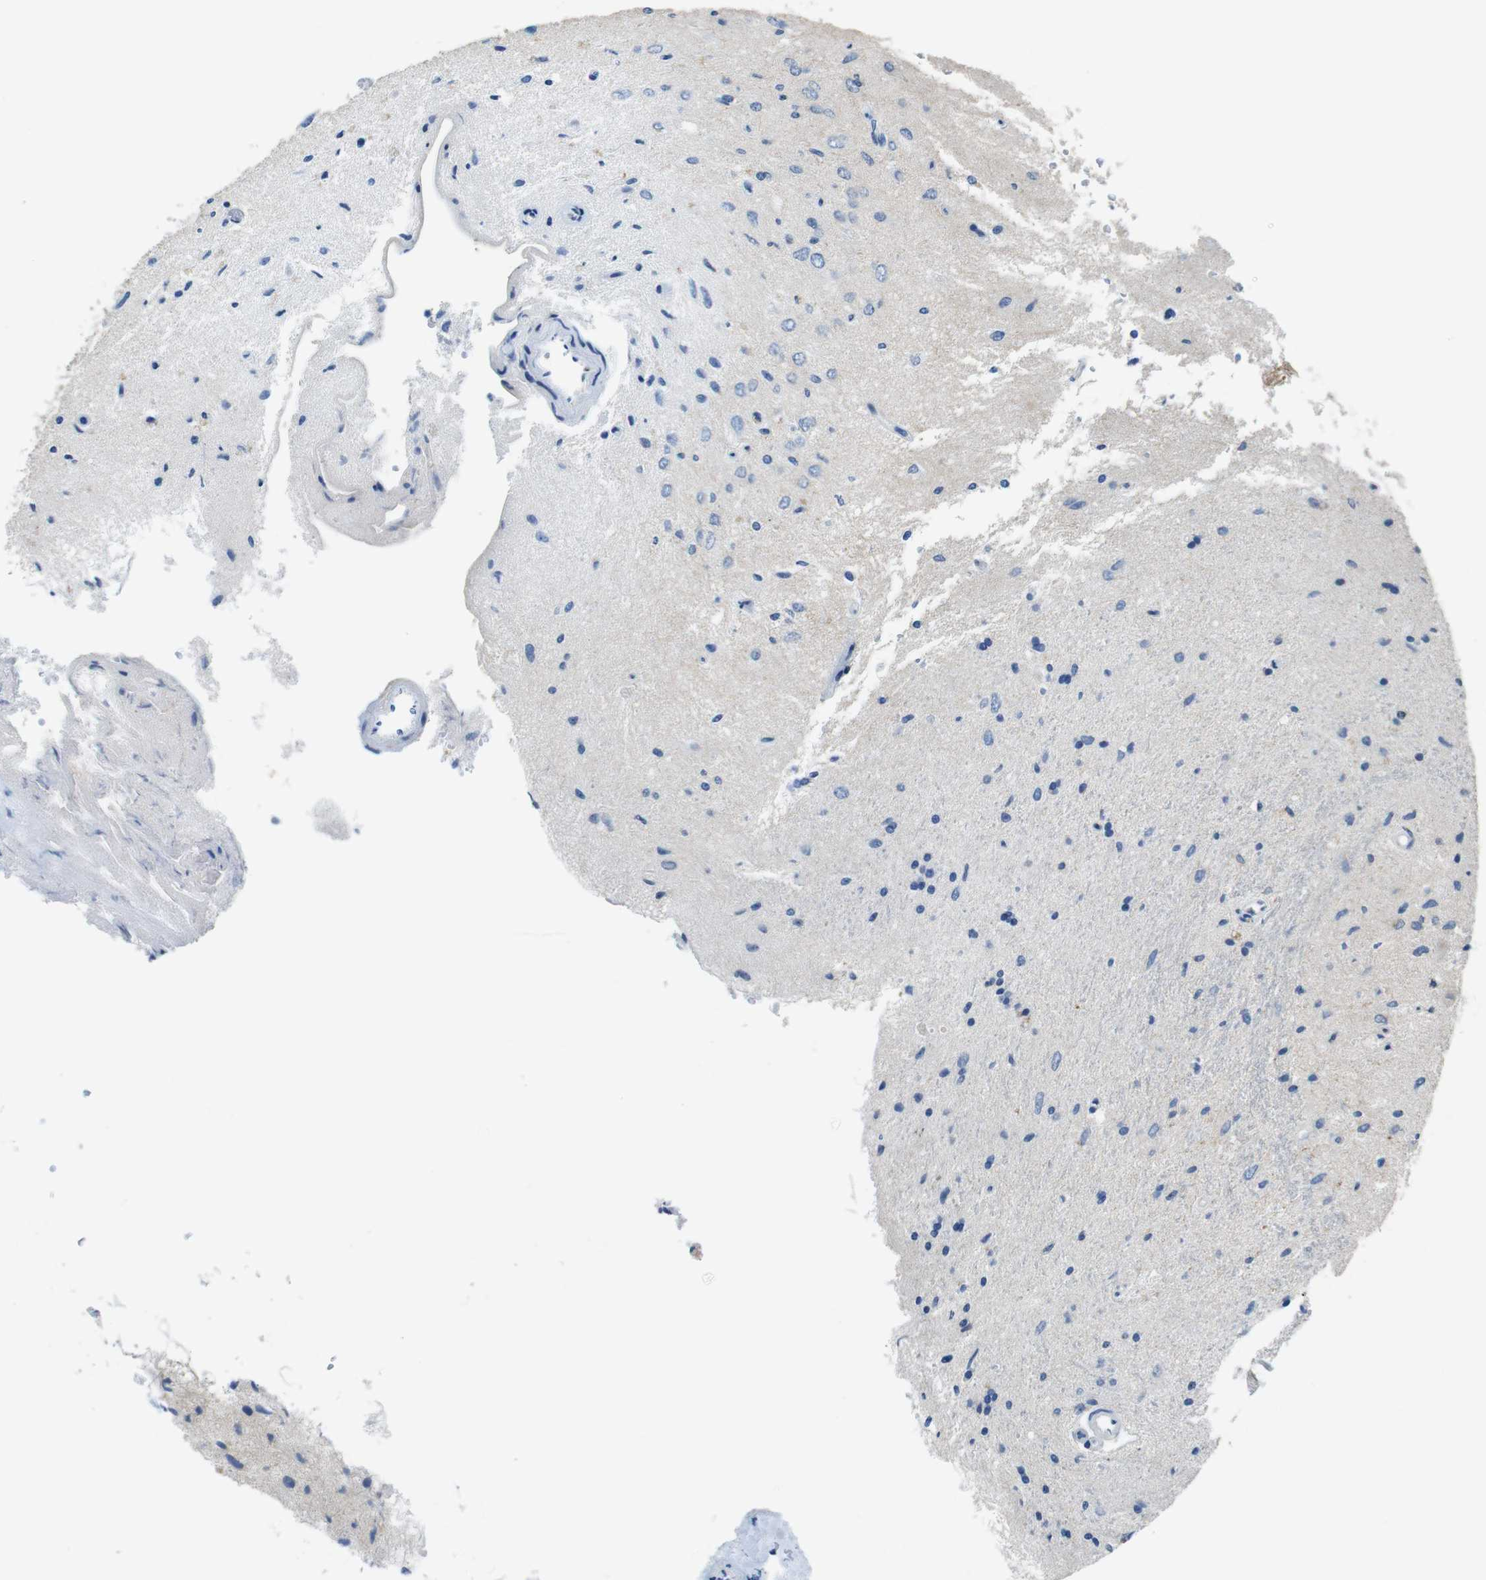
{"staining": {"intensity": "negative", "quantity": "none", "location": "none"}, "tissue": "glioma", "cell_type": "Tumor cells", "image_type": "cancer", "snomed": [{"axis": "morphology", "description": "Glioma, malignant, Low grade"}, {"axis": "topography", "description": "Brain"}], "caption": "DAB (3,3'-diaminobenzidine) immunohistochemical staining of glioma demonstrates no significant staining in tumor cells.", "gene": "TJP3", "patient": {"sex": "male", "age": 77}}